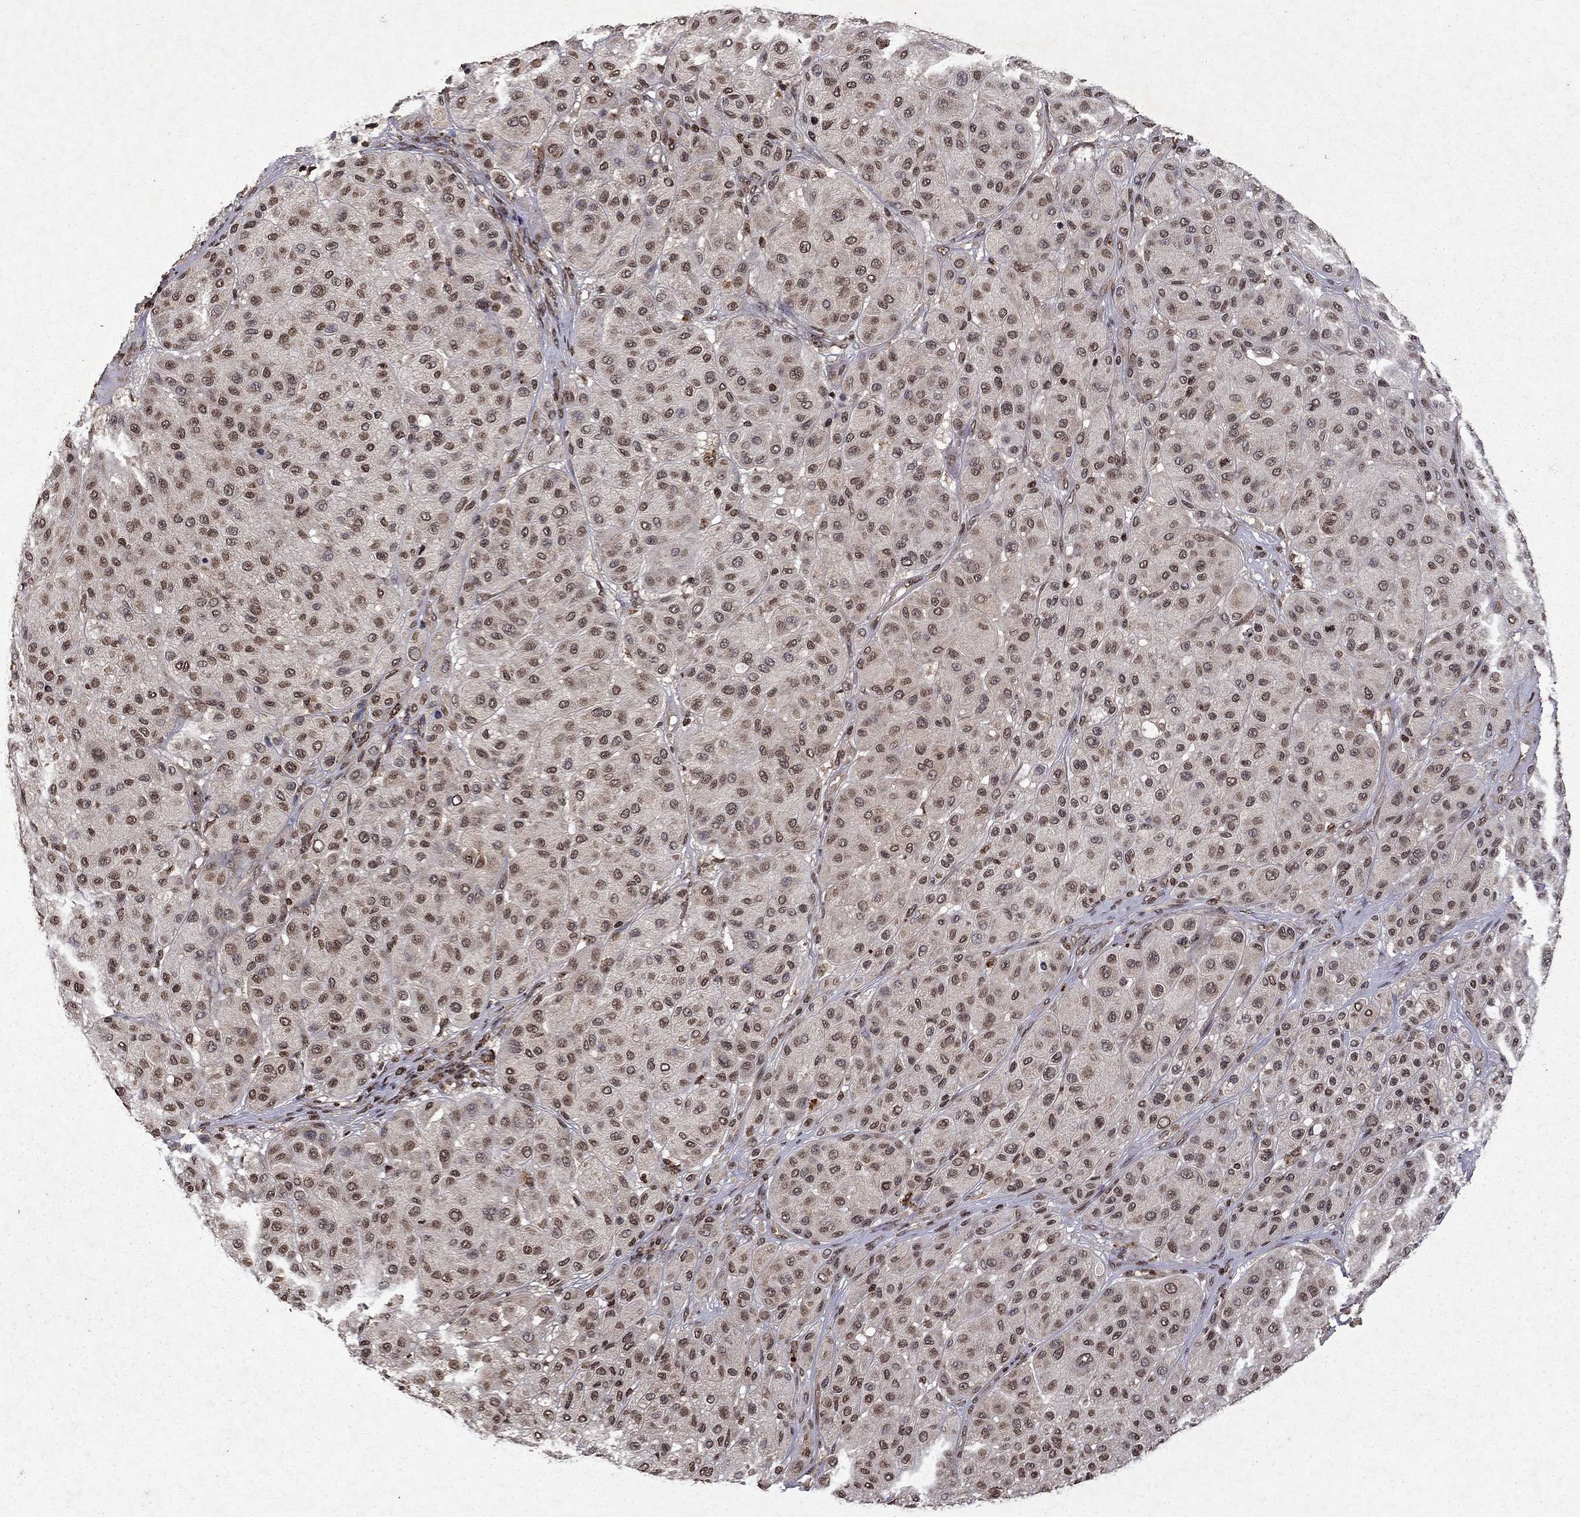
{"staining": {"intensity": "moderate", "quantity": "25%-75%", "location": "nuclear"}, "tissue": "melanoma", "cell_type": "Tumor cells", "image_type": "cancer", "snomed": [{"axis": "morphology", "description": "Malignant melanoma, Metastatic site"}, {"axis": "topography", "description": "Smooth muscle"}], "caption": "Human malignant melanoma (metastatic site) stained for a protein (brown) exhibits moderate nuclear positive positivity in about 25%-75% of tumor cells.", "gene": "PIN4", "patient": {"sex": "male", "age": 41}}